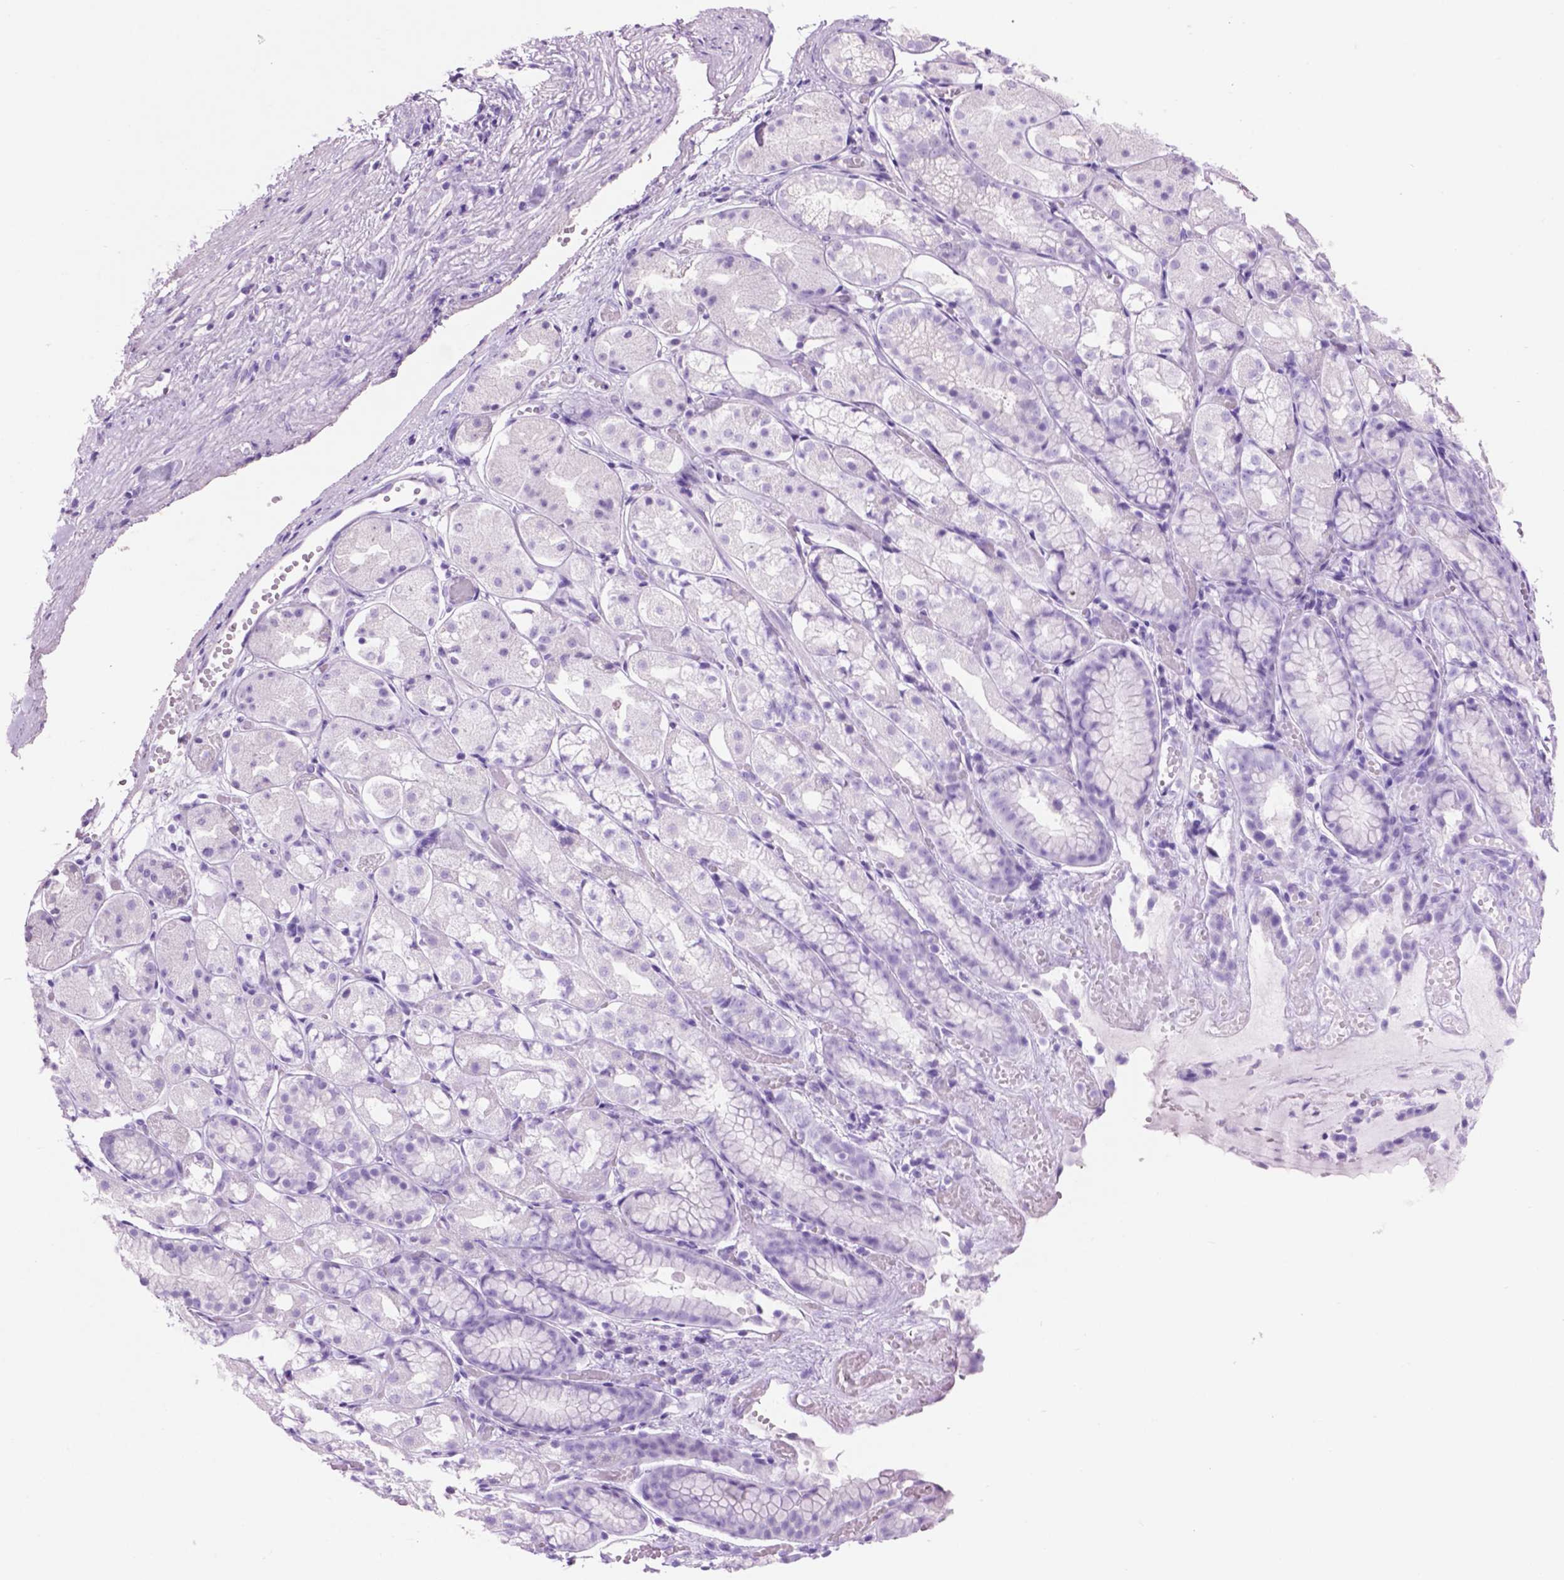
{"staining": {"intensity": "negative", "quantity": "none", "location": "none"}, "tissue": "stomach", "cell_type": "Glandular cells", "image_type": "normal", "snomed": [{"axis": "morphology", "description": "Normal tissue, NOS"}, {"axis": "topography", "description": "Stomach"}], "caption": "Protein analysis of benign stomach displays no significant positivity in glandular cells.", "gene": "CRYBA4", "patient": {"sex": "male", "age": 70}}